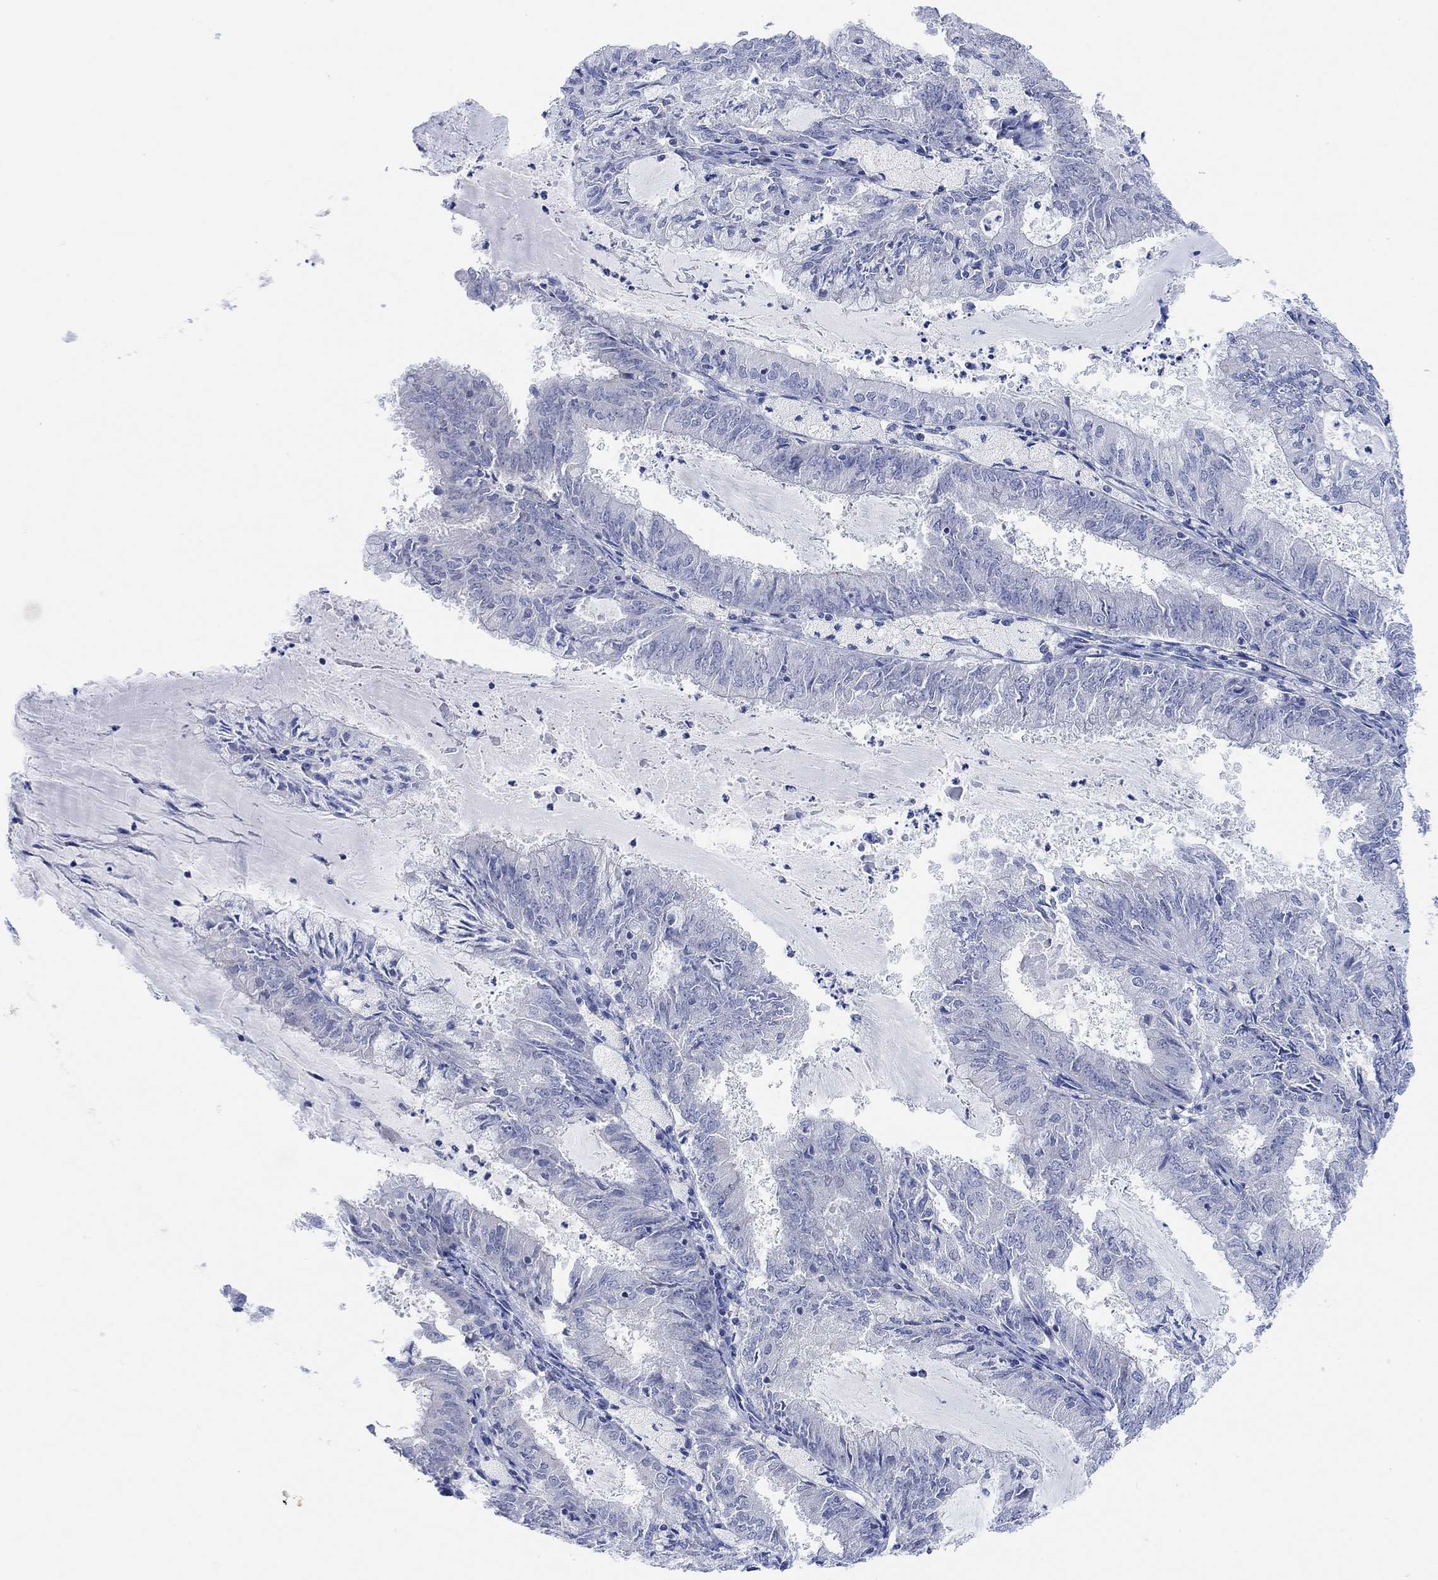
{"staining": {"intensity": "negative", "quantity": "none", "location": "none"}, "tissue": "endometrial cancer", "cell_type": "Tumor cells", "image_type": "cancer", "snomed": [{"axis": "morphology", "description": "Adenocarcinoma, NOS"}, {"axis": "topography", "description": "Endometrium"}], "caption": "This is a histopathology image of immunohistochemistry (IHC) staining of adenocarcinoma (endometrial), which shows no positivity in tumor cells.", "gene": "RIMS1", "patient": {"sex": "female", "age": 57}}